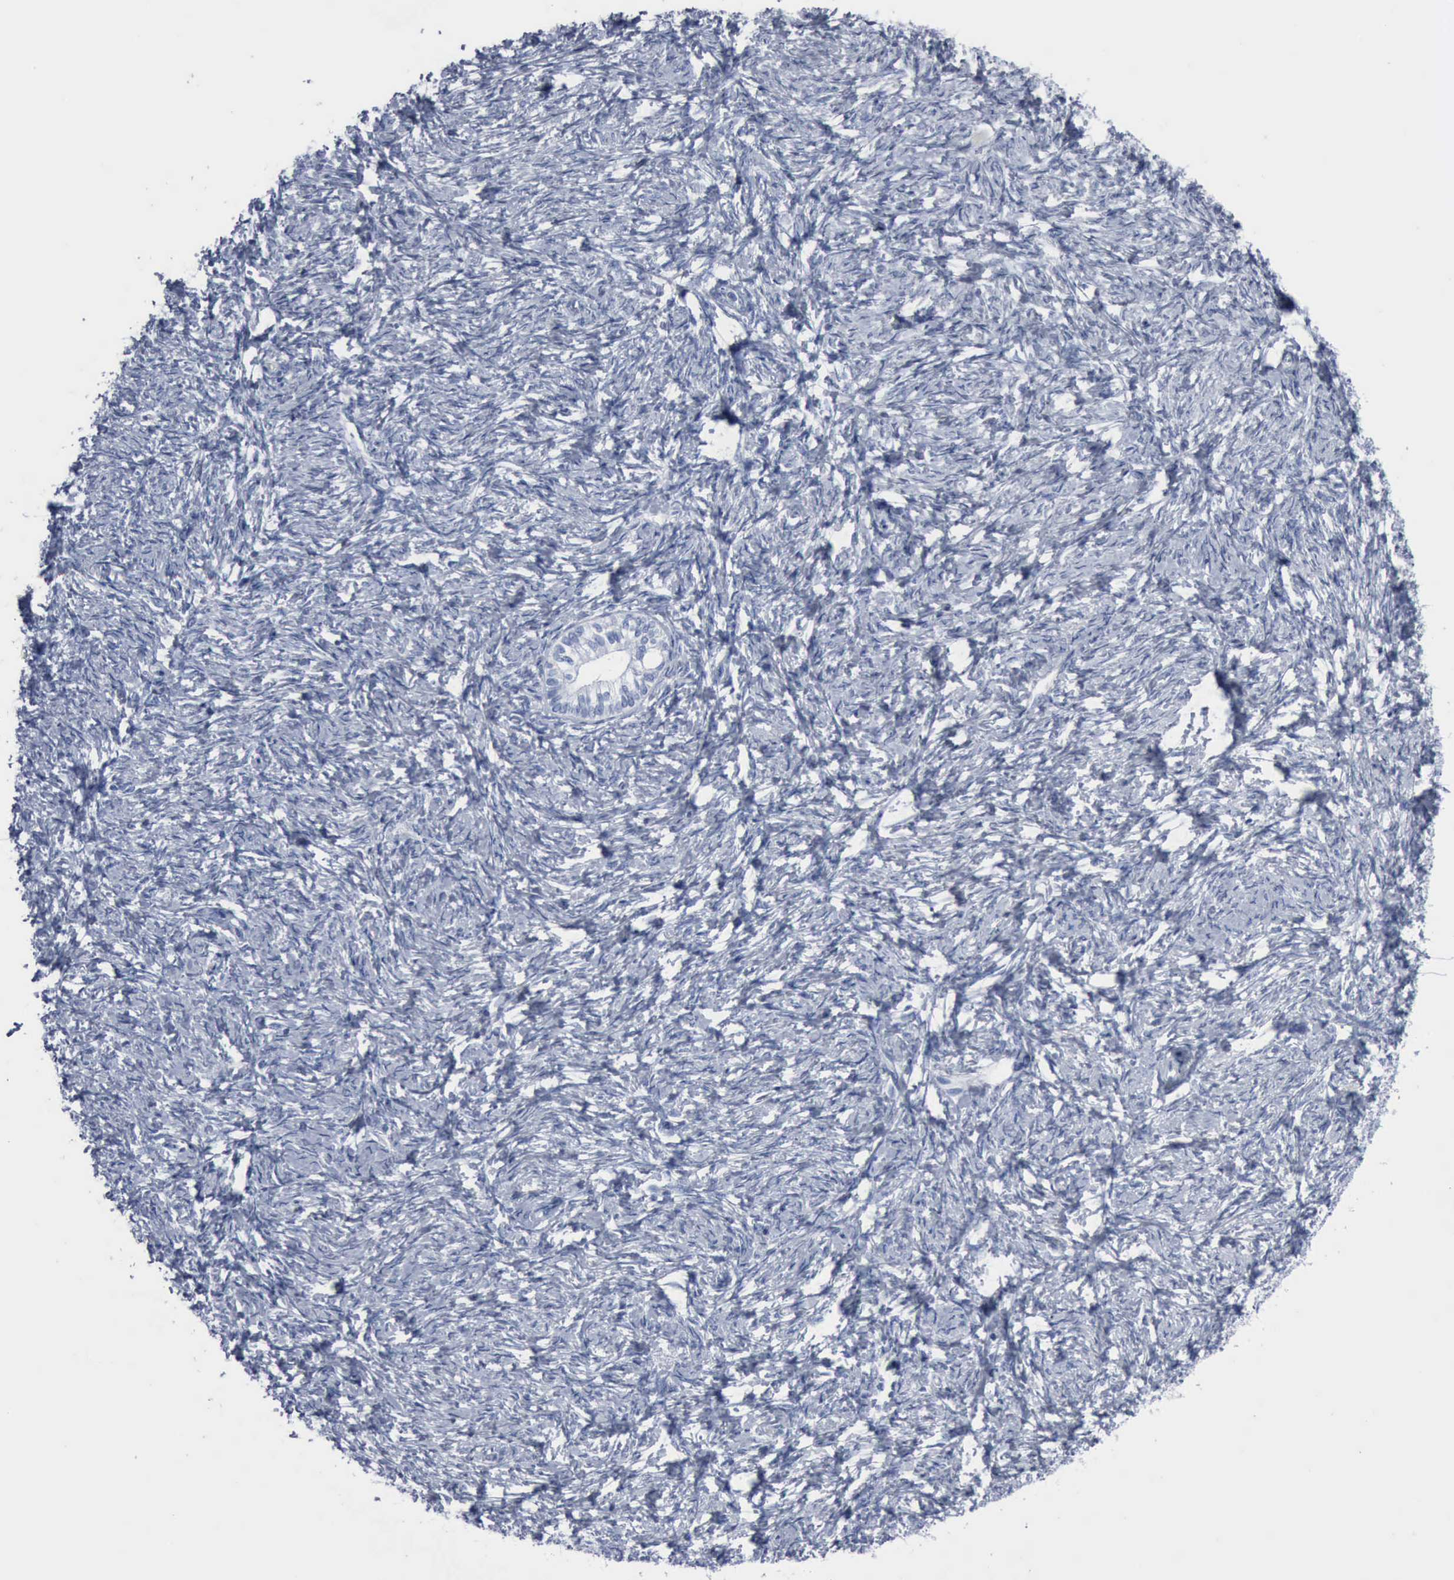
{"staining": {"intensity": "negative", "quantity": "none", "location": "none"}, "tissue": "ovarian cancer", "cell_type": "Tumor cells", "image_type": "cancer", "snomed": [{"axis": "morphology", "description": "Normal tissue, NOS"}, {"axis": "morphology", "description": "Cystadenocarcinoma, serous, NOS"}, {"axis": "topography", "description": "Ovary"}], "caption": "High magnification brightfield microscopy of serous cystadenocarcinoma (ovarian) stained with DAB (3,3'-diaminobenzidine) (brown) and counterstained with hematoxylin (blue): tumor cells show no significant staining.", "gene": "DMD", "patient": {"sex": "female", "age": 62}}